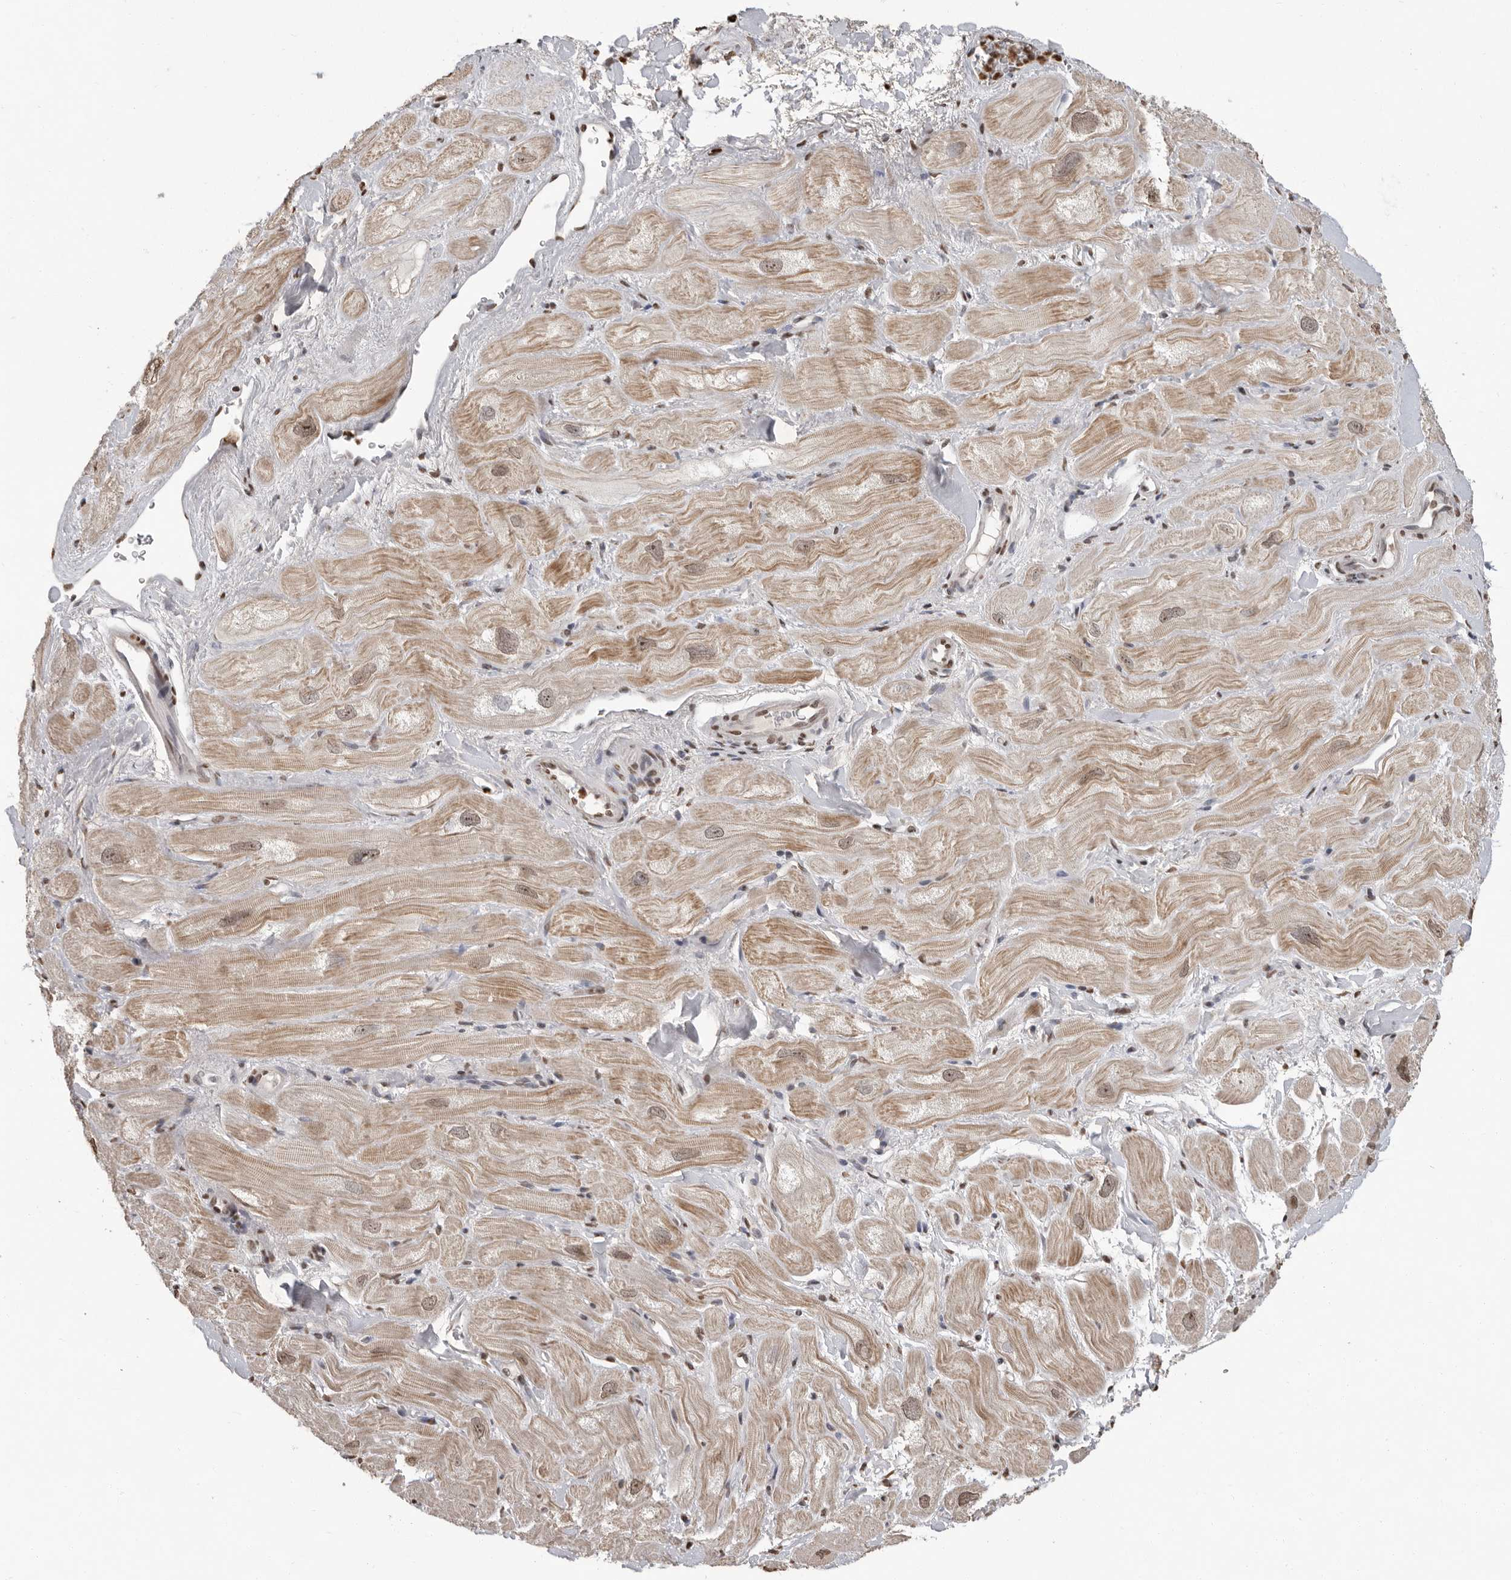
{"staining": {"intensity": "moderate", "quantity": "25%-75%", "location": "cytoplasmic/membranous,nuclear"}, "tissue": "heart muscle", "cell_type": "Cardiomyocytes", "image_type": "normal", "snomed": [{"axis": "morphology", "description": "Normal tissue, NOS"}, {"axis": "topography", "description": "Heart"}], "caption": "Immunohistochemistry staining of normal heart muscle, which displays medium levels of moderate cytoplasmic/membranous,nuclear staining in approximately 25%-75% of cardiomyocytes indicating moderate cytoplasmic/membranous,nuclear protein staining. The staining was performed using DAB (3,3'-diaminobenzidine) (brown) for protein detection and nuclei were counterstained in hematoxylin (blue).", "gene": "WDR45", "patient": {"sex": "male", "age": 49}}